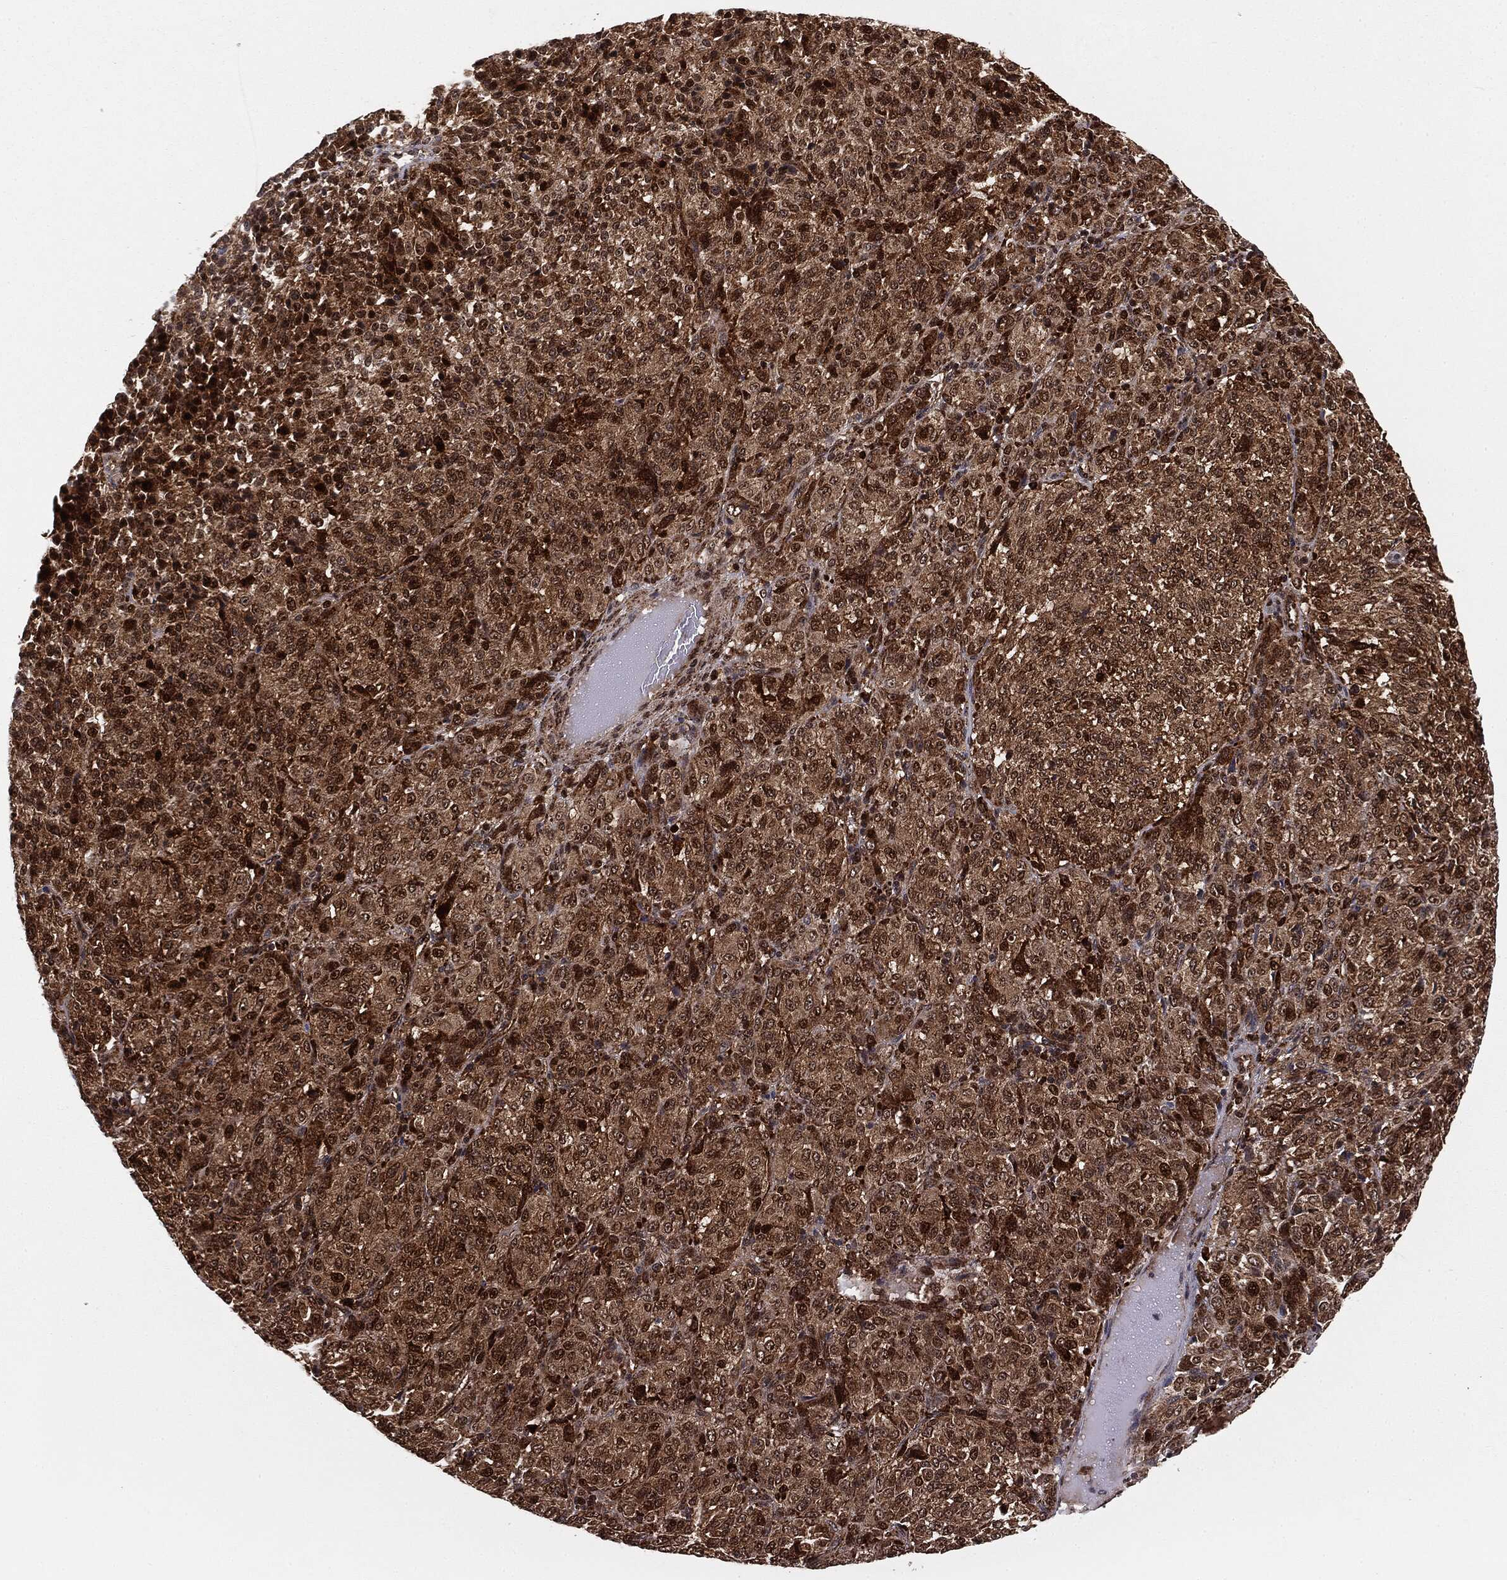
{"staining": {"intensity": "strong", "quantity": ">75%", "location": "cytoplasmic/membranous,nuclear"}, "tissue": "melanoma", "cell_type": "Tumor cells", "image_type": "cancer", "snomed": [{"axis": "morphology", "description": "Malignant melanoma, Metastatic site"}, {"axis": "topography", "description": "Brain"}], "caption": "The histopathology image displays a brown stain indicating the presence of a protein in the cytoplasmic/membranous and nuclear of tumor cells in melanoma.", "gene": "PTEN", "patient": {"sex": "female", "age": 56}}